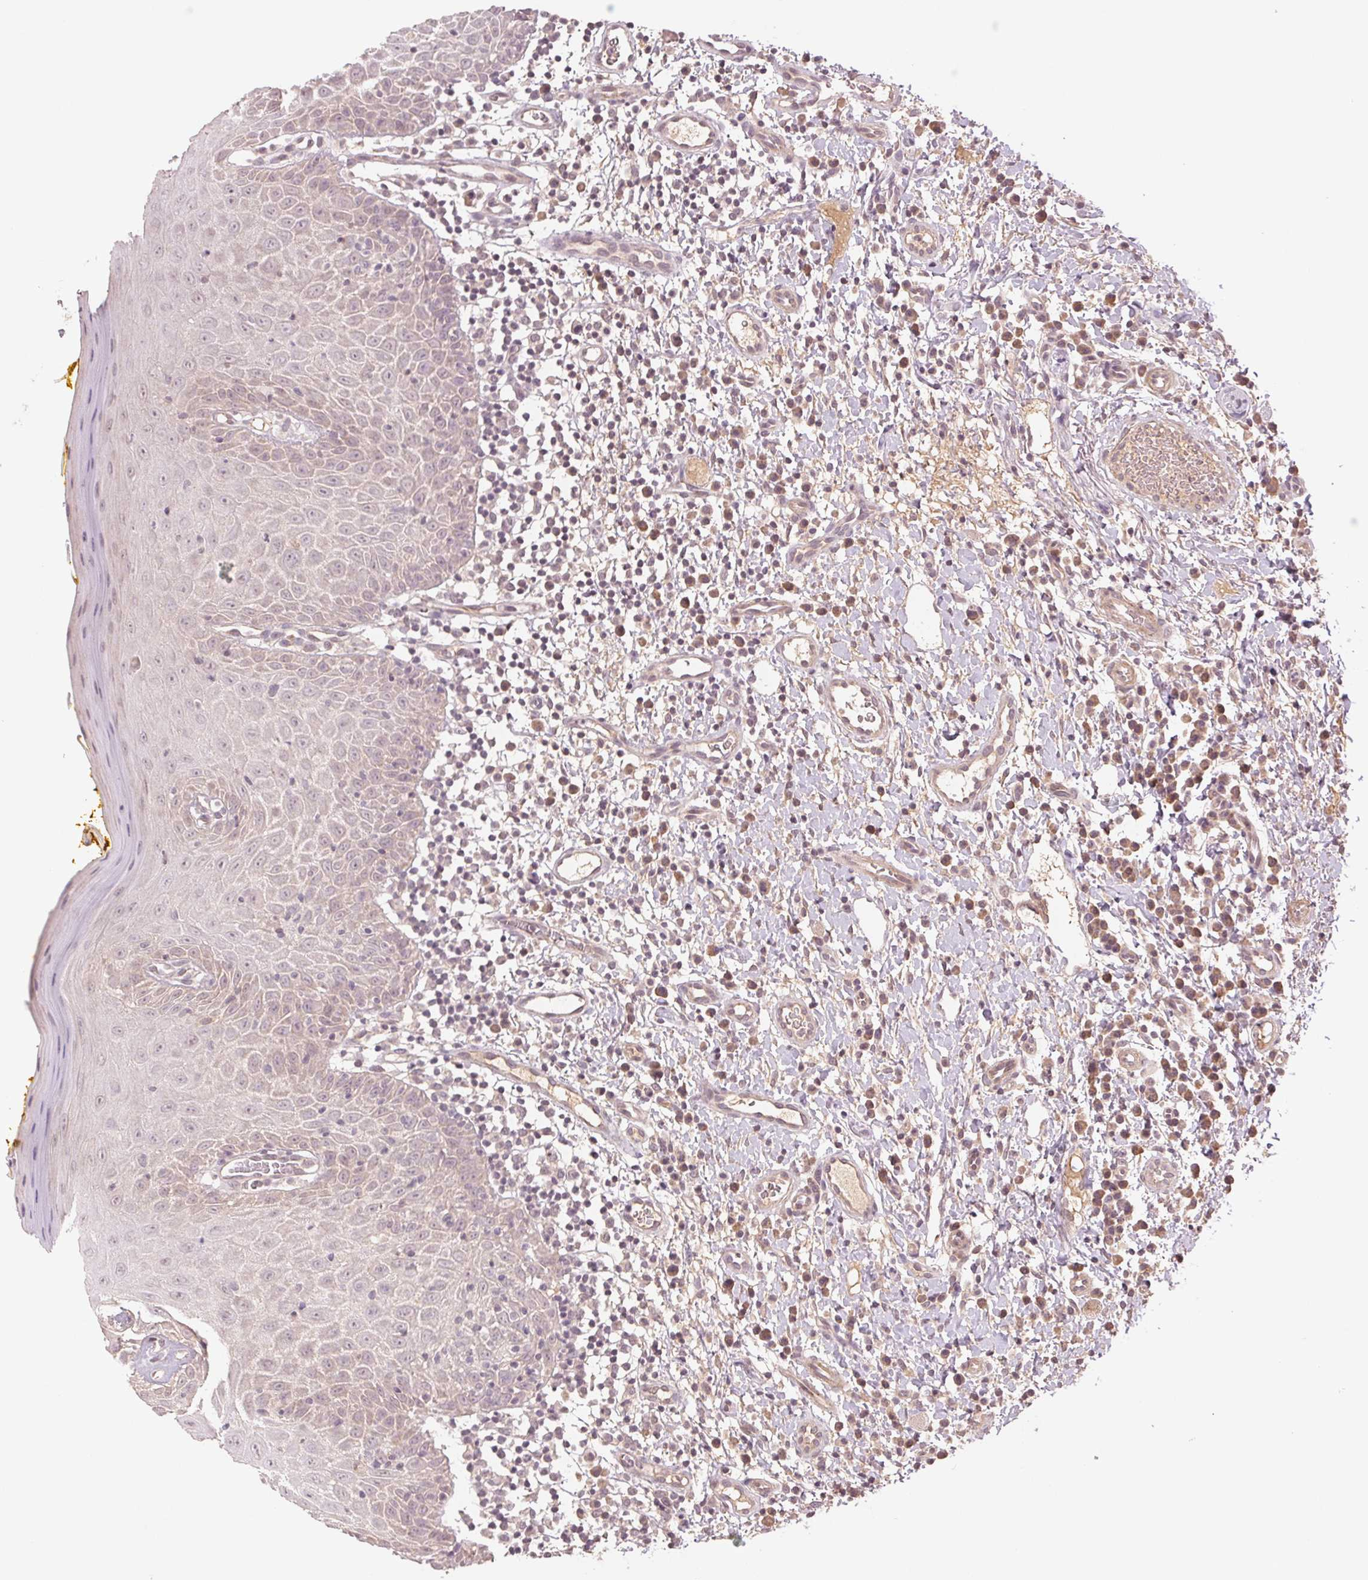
{"staining": {"intensity": "negative", "quantity": "none", "location": "none"}, "tissue": "oral mucosa", "cell_type": "Squamous epithelial cells", "image_type": "normal", "snomed": [{"axis": "morphology", "description": "Normal tissue, NOS"}, {"axis": "topography", "description": "Oral tissue"}, {"axis": "topography", "description": "Tounge, NOS"}], "caption": "DAB immunohistochemical staining of normal human oral mucosa reveals no significant staining in squamous epithelial cells.", "gene": "PPIAL4A", "patient": {"sex": "female", "age": 58}}